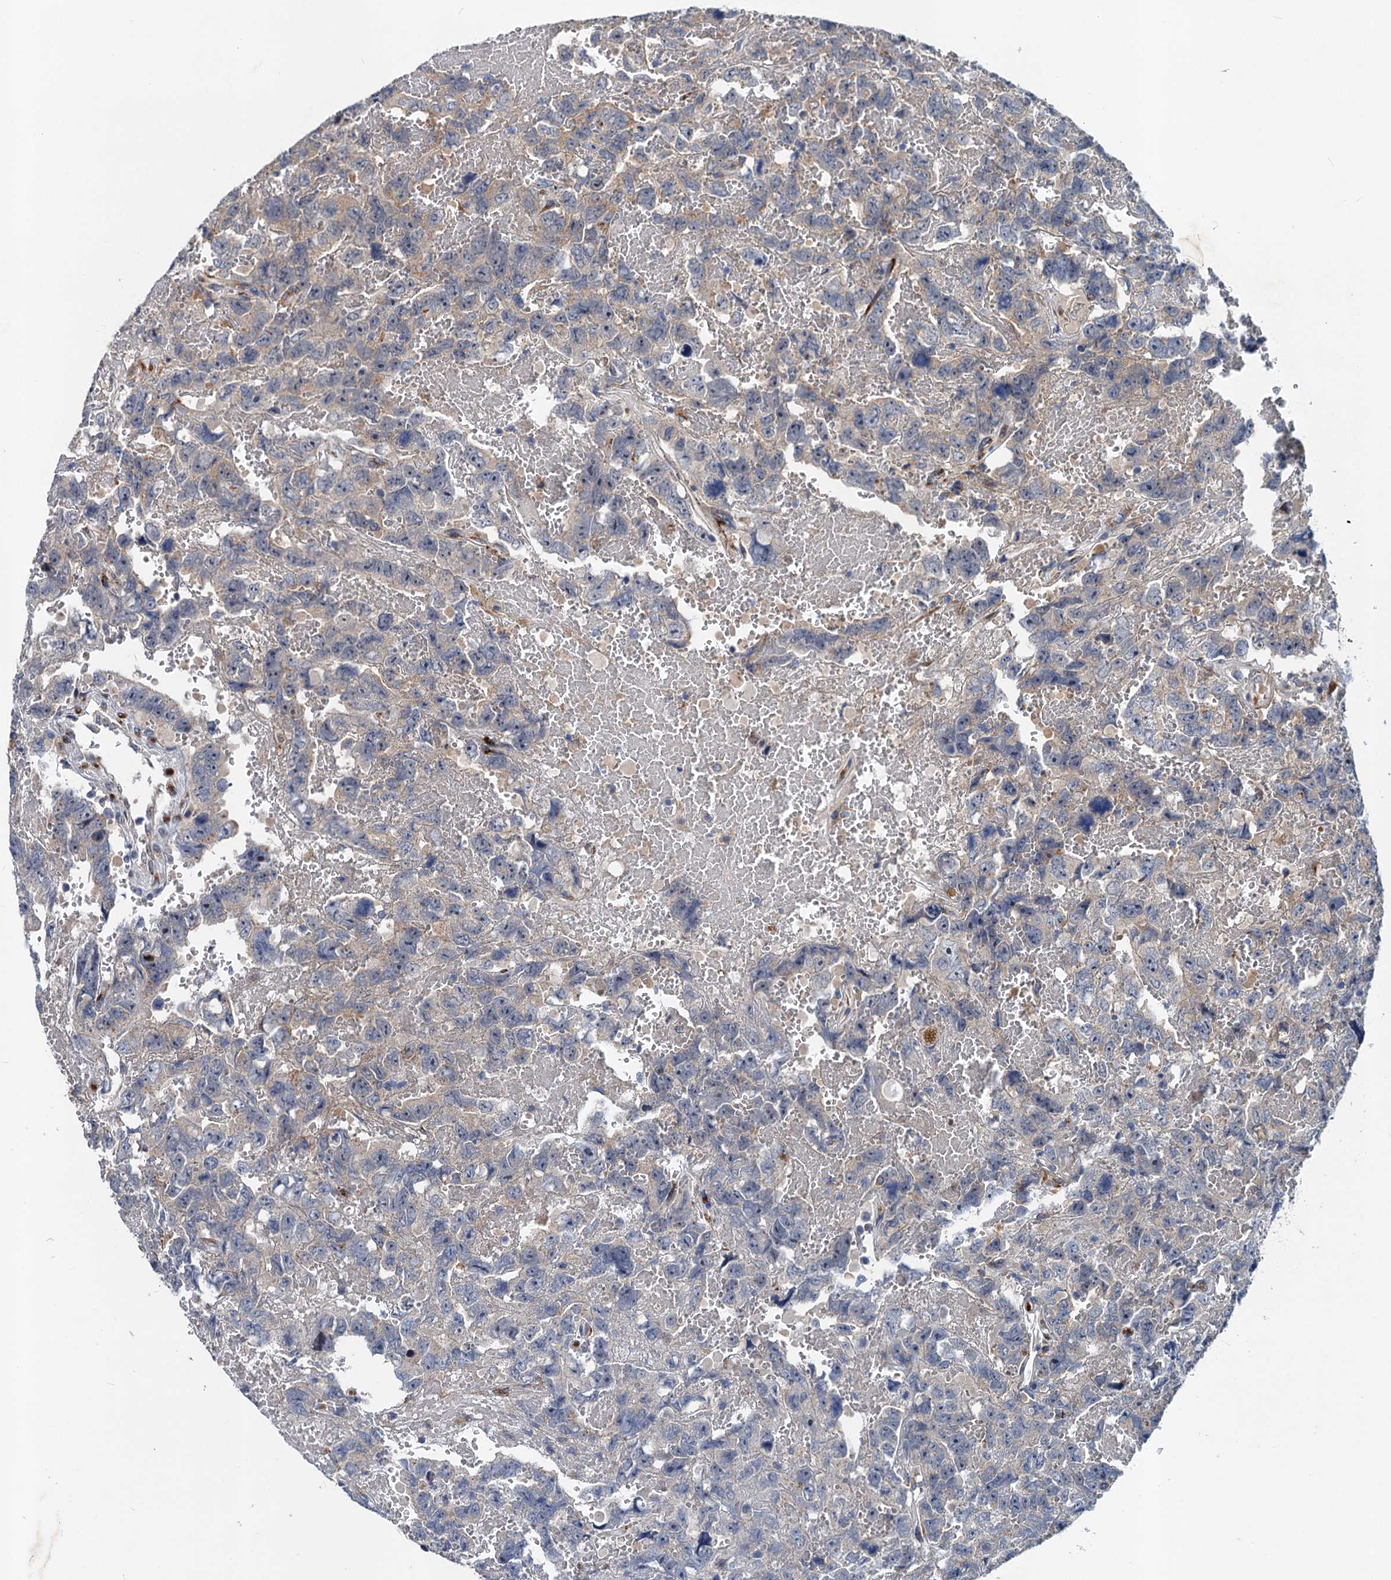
{"staining": {"intensity": "negative", "quantity": "none", "location": "none"}, "tissue": "testis cancer", "cell_type": "Tumor cells", "image_type": "cancer", "snomed": [{"axis": "morphology", "description": "Carcinoma, Embryonal, NOS"}, {"axis": "topography", "description": "Testis"}], "caption": "Testis cancer was stained to show a protein in brown. There is no significant expression in tumor cells. Brightfield microscopy of IHC stained with DAB (brown) and hematoxylin (blue), captured at high magnification.", "gene": "NBEA", "patient": {"sex": "male", "age": 45}}